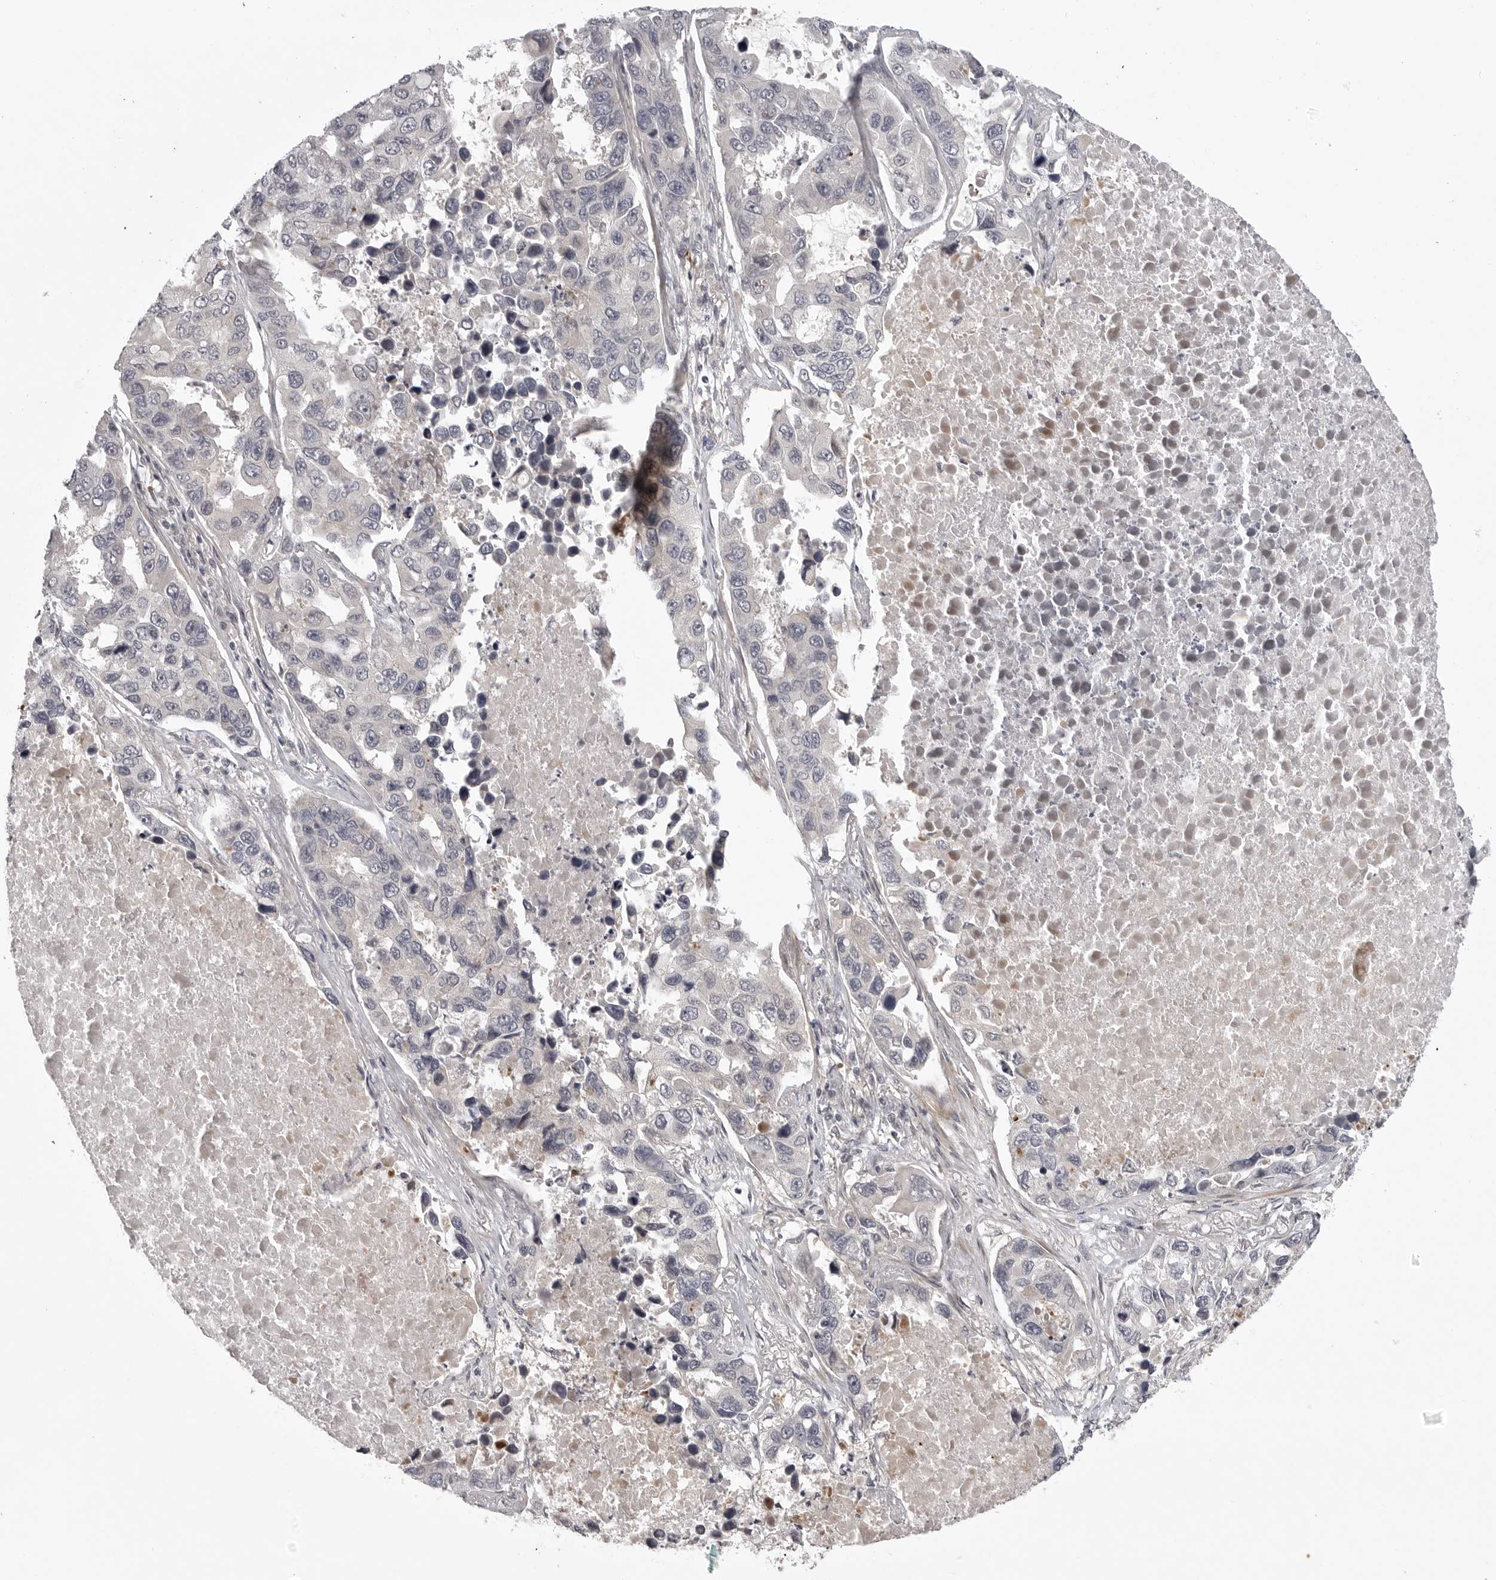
{"staining": {"intensity": "negative", "quantity": "none", "location": "none"}, "tissue": "lung cancer", "cell_type": "Tumor cells", "image_type": "cancer", "snomed": [{"axis": "morphology", "description": "Adenocarcinoma, NOS"}, {"axis": "topography", "description": "Lung"}], "caption": "DAB (3,3'-diaminobenzidine) immunohistochemical staining of lung cancer shows no significant positivity in tumor cells.", "gene": "CD300LD", "patient": {"sex": "male", "age": 64}}